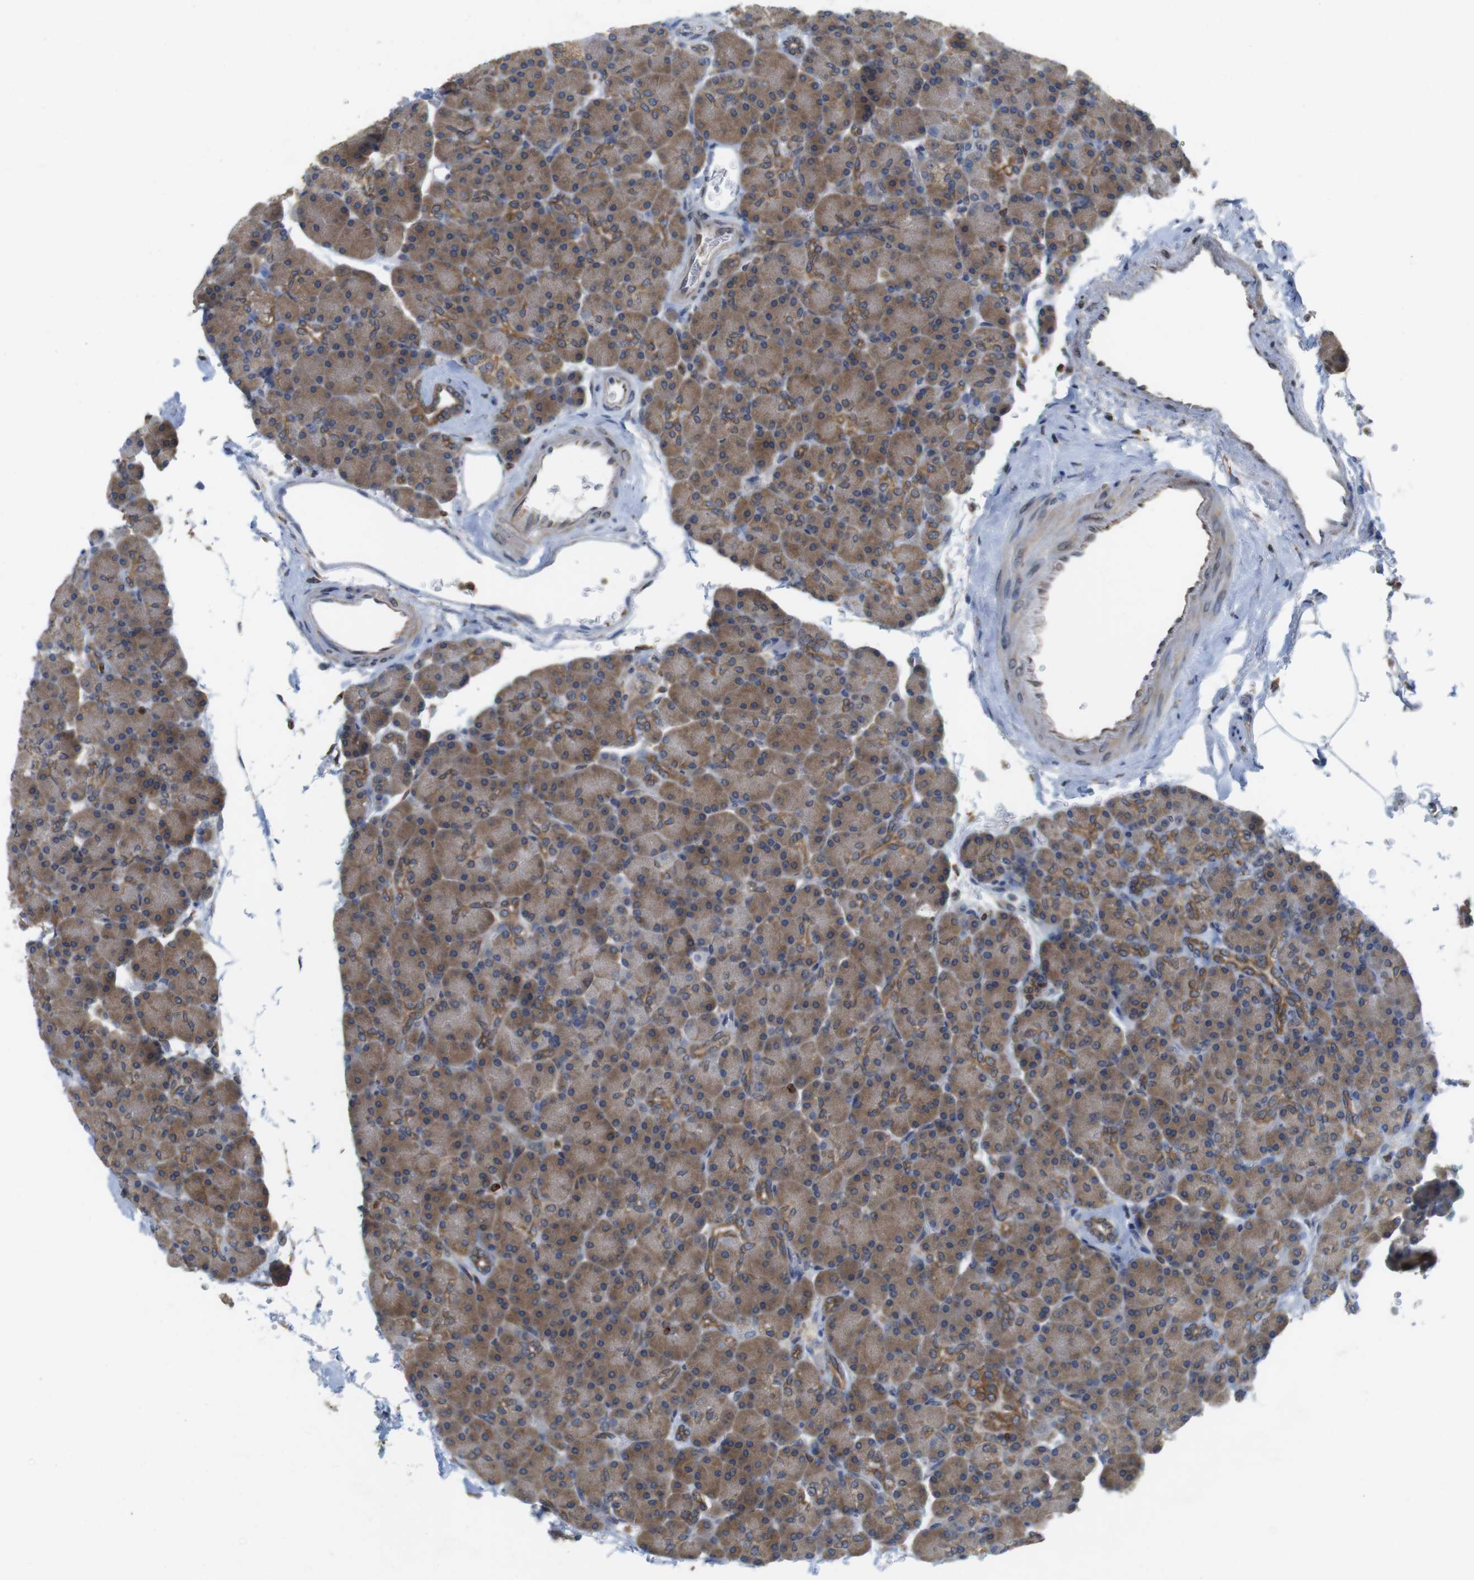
{"staining": {"intensity": "moderate", "quantity": ">75%", "location": "cytoplasmic/membranous"}, "tissue": "pancreas", "cell_type": "Exocrine glandular cells", "image_type": "normal", "snomed": [{"axis": "morphology", "description": "Normal tissue, NOS"}, {"axis": "topography", "description": "Pancreas"}], "caption": "Benign pancreas displays moderate cytoplasmic/membranous staining in approximately >75% of exocrine glandular cells, visualized by immunohistochemistry.", "gene": "ARL6IP5", "patient": {"sex": "female", "age": 43}}